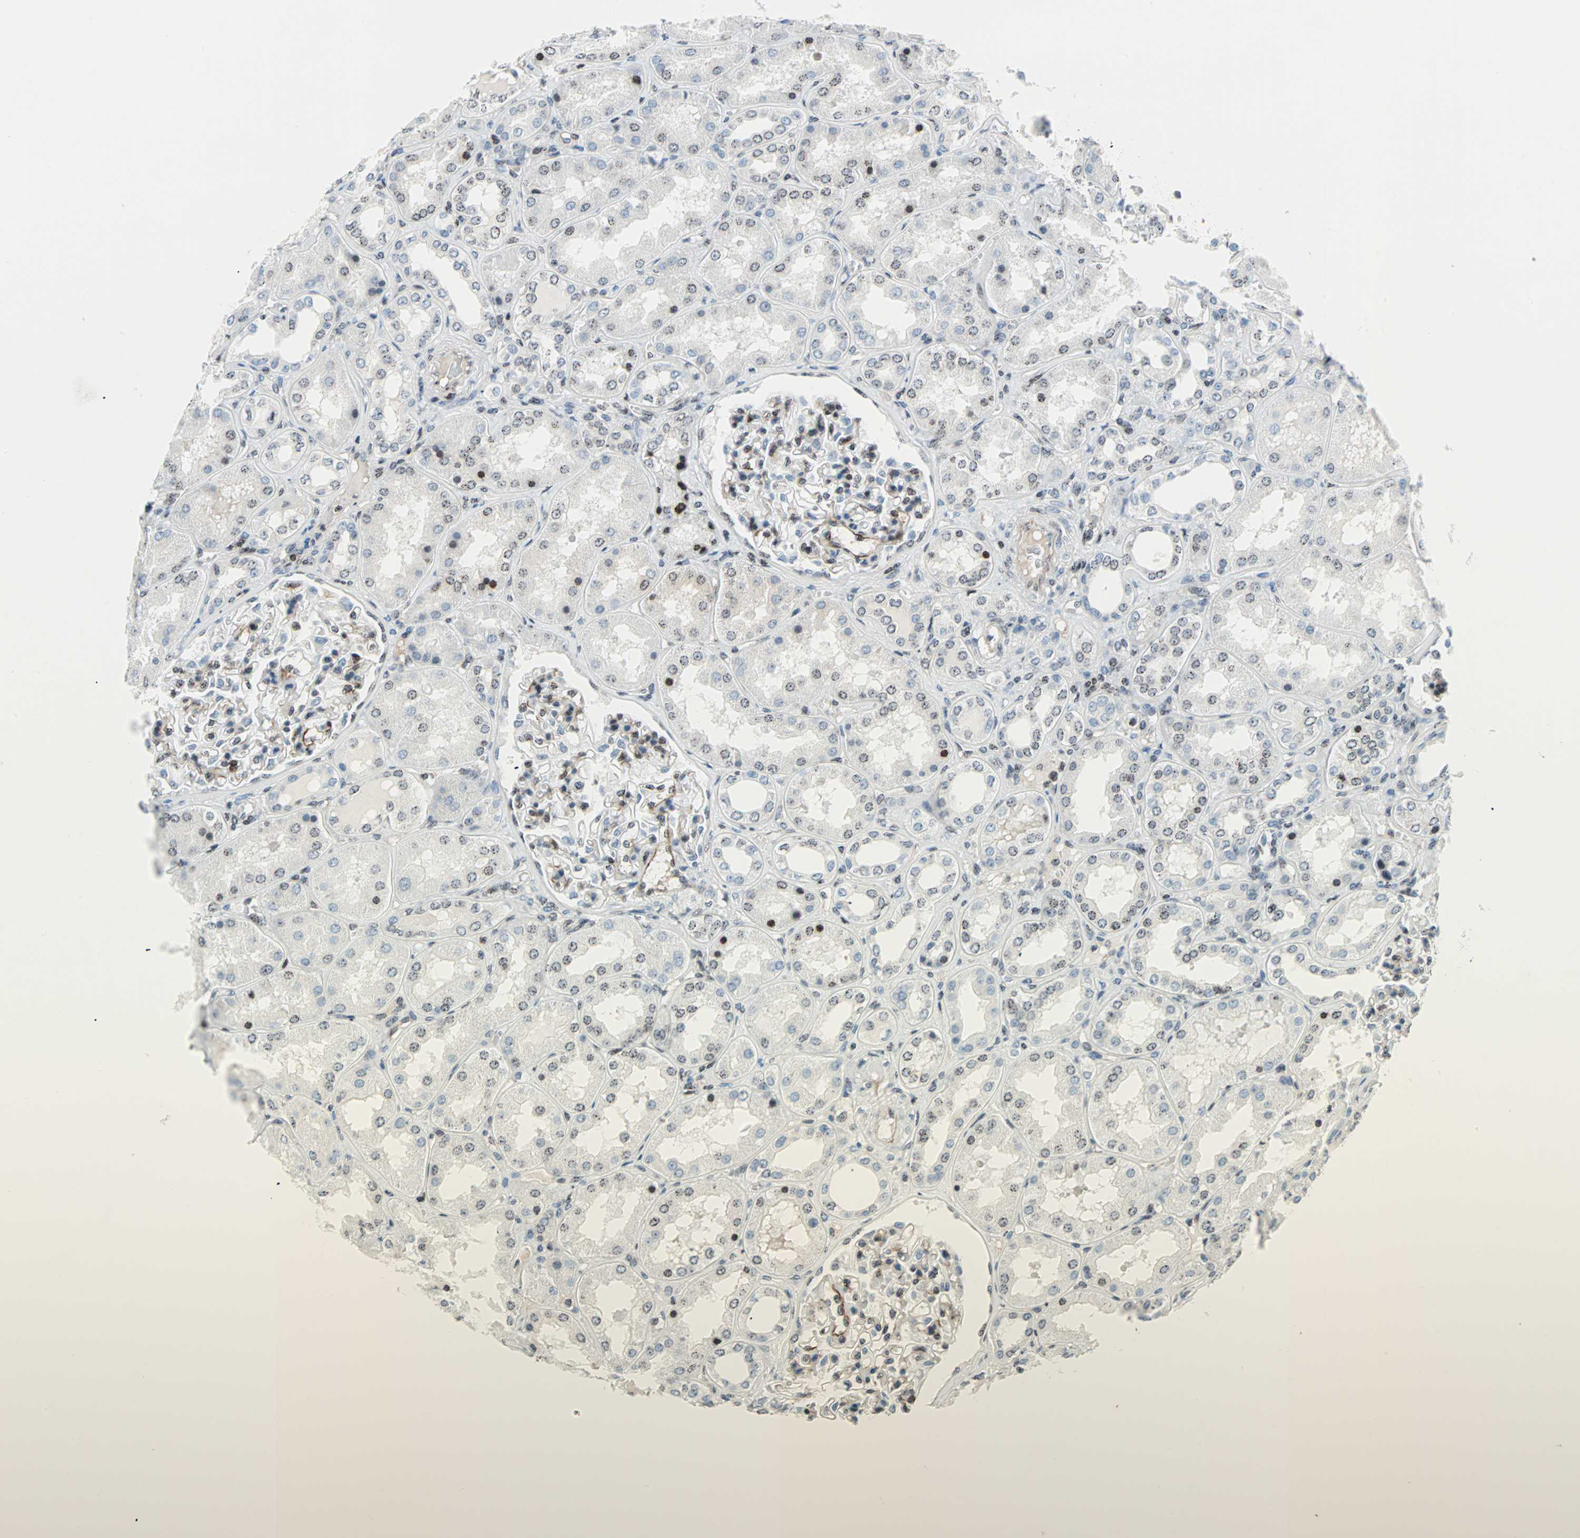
{"staining": {"intensity": "weak", "quantity": "25%-75%", "location": "nuclear"}, "tissue": "kidney", "cell_type": "Cells in glomeruli", "image_type": "normal", "snomed": [{"axis": "morphology", "description": "Normal tissue, NOS"}, {"axis": "topography", "description": "Kidney"}], "caption": "This histopathology image demonstrates IHC staining of unremarkable kidney, with low weak nuclear positivity in about 25%-75% of cells in glomeruli.", "gene": "CENPA", "patient": {"sex": "female", "age": 56}}